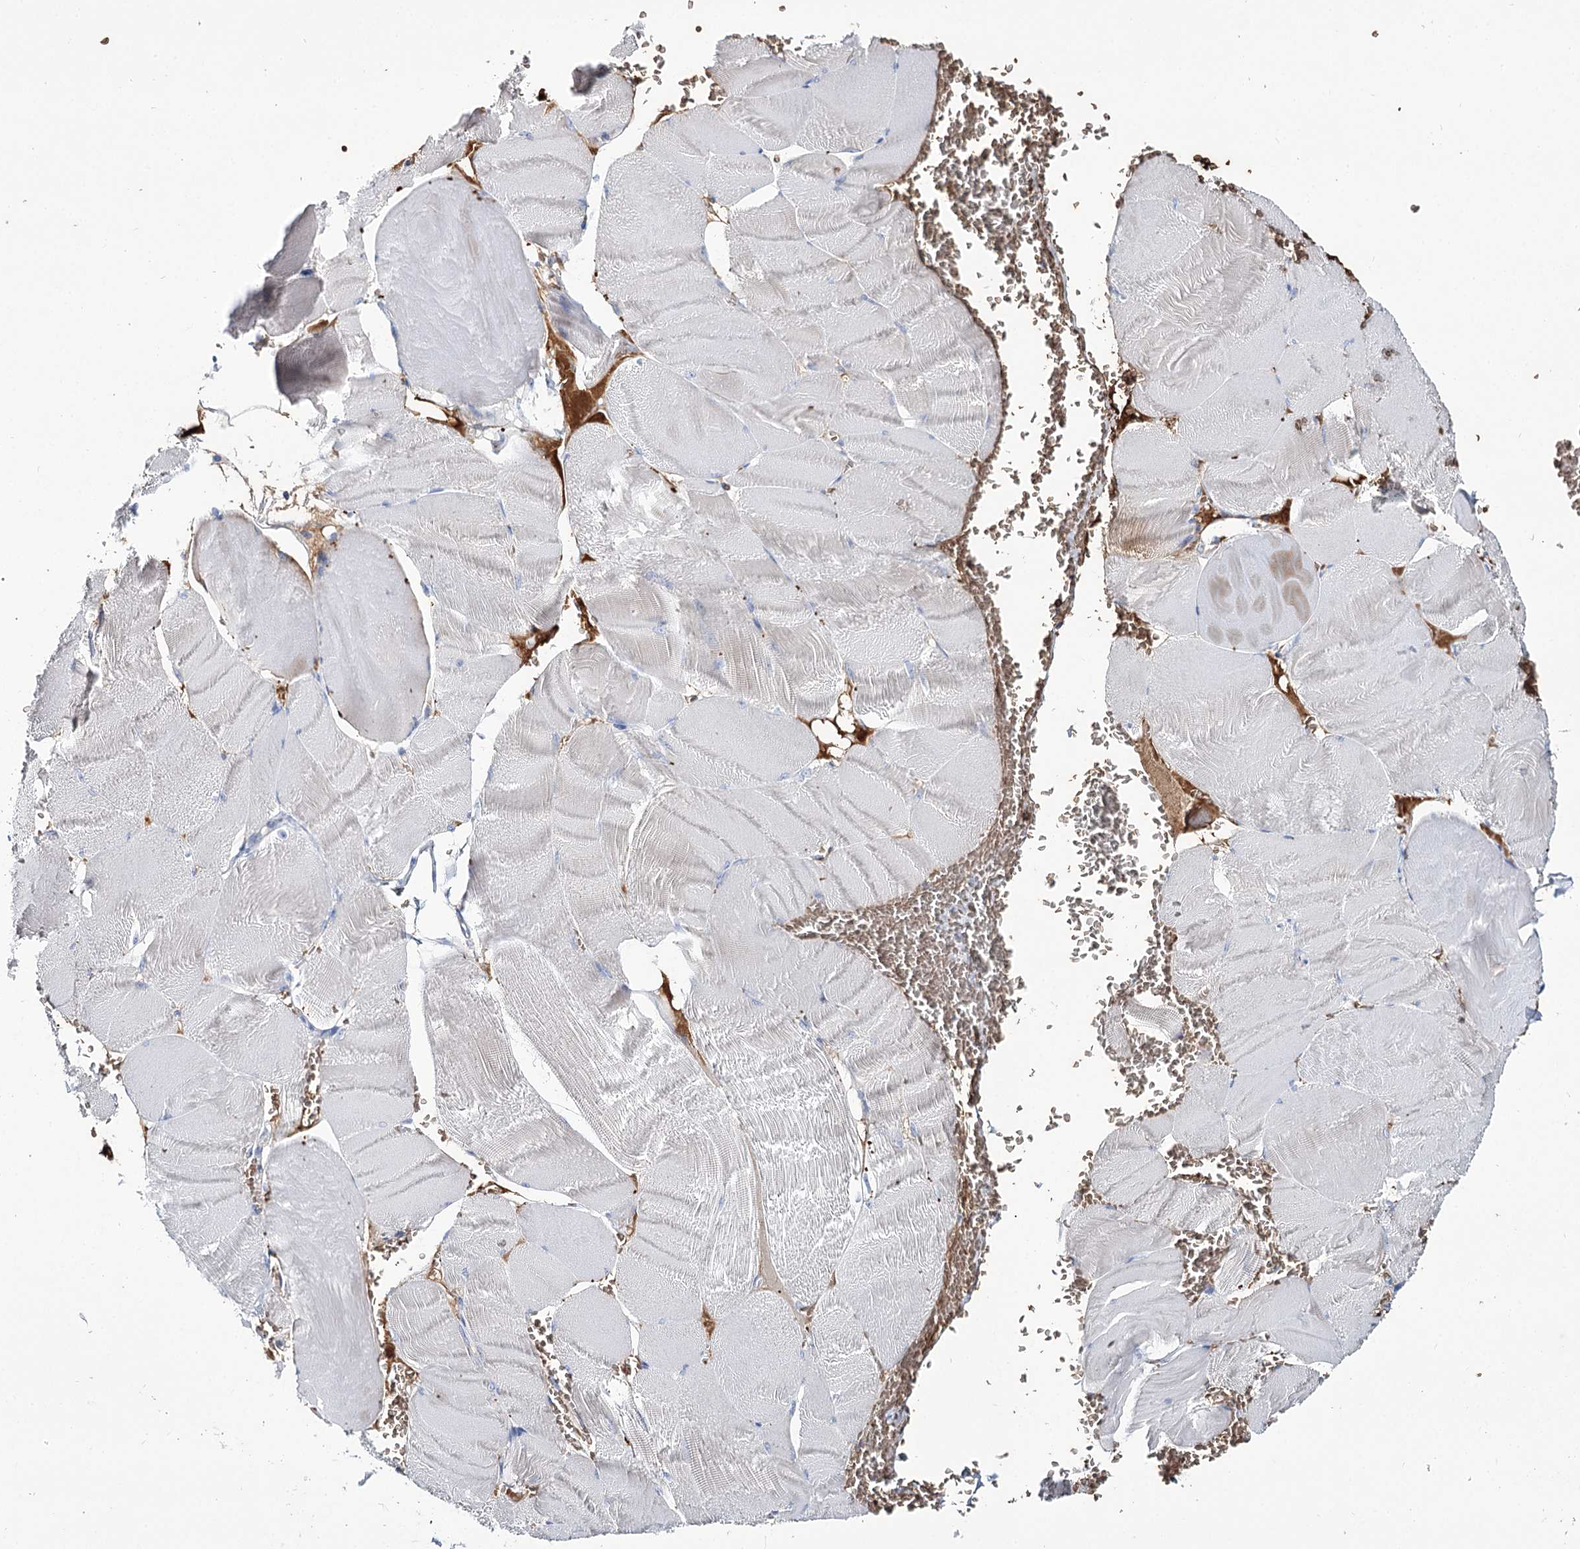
{"staining": {"intensity": "weak", "quantity": "25%-75%", "location": "cytoplasmic/membranous"}, "tissue": "skeletal muscle", "cell_type": "Myocytes", "image_type": "normal", "snomed": [{"axis": "morphology", "description": "Normal tissue, NOS"}, {"axis": "morphology", "description": "Basal cell carcinoma"}, {"axis": "topography", "description": "Skeletal muscle"}], "caption": "High-magnification brightfield microscopy of unremarkable skeletal muscle stained with DAB (3,3'-diaminobenzidine) (brown) and counterstained with hematoxylin (blue). myocytes exhibit weak cytoplasmic/membranous positivity is appreciated in about25%-75% of cells.", "gene": "GBF1", "patient": {"sex": "female", "age": 64}}